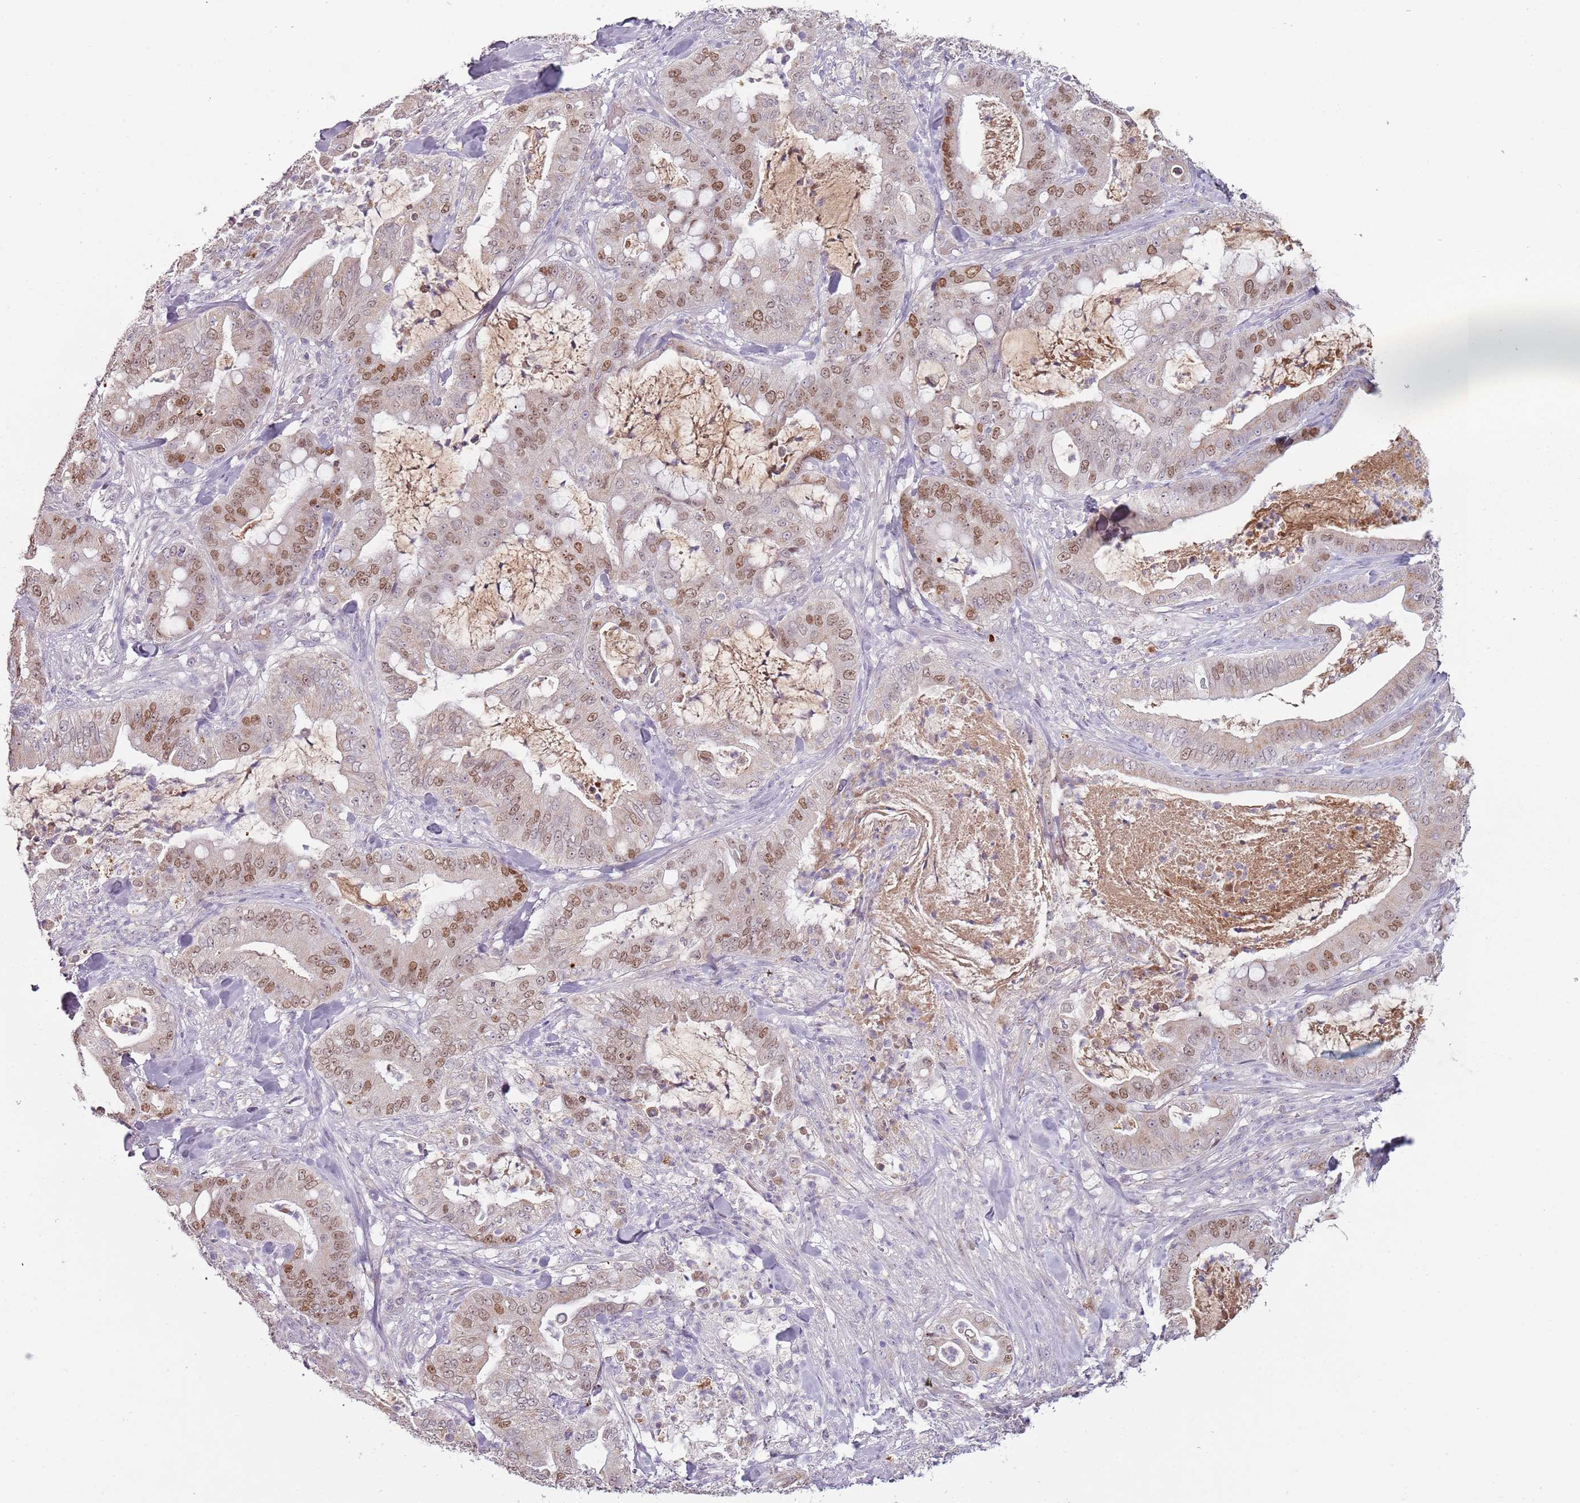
{"staining": {"intensity": "moderate", "quantity": ">75%", "location": "nuclear"}, "tissue": "pancreatic cancer", "cell_type": "Tumor cells", "image_type": "cancer", "snomed": [{"axis": "morphology", "description": "Adenocarcinoma, NOS"}, {"axis": "topography", "description": "Pancreas"}], "caption": "Immunohistochemical staining of human pancreatic cancer (adenocarcinoma) demonstrates medium levels of moderate nuclear staining in about >75% of tumor cells.", "gene": "SYS1", "patient": {"sex": "male", "age": 71}}